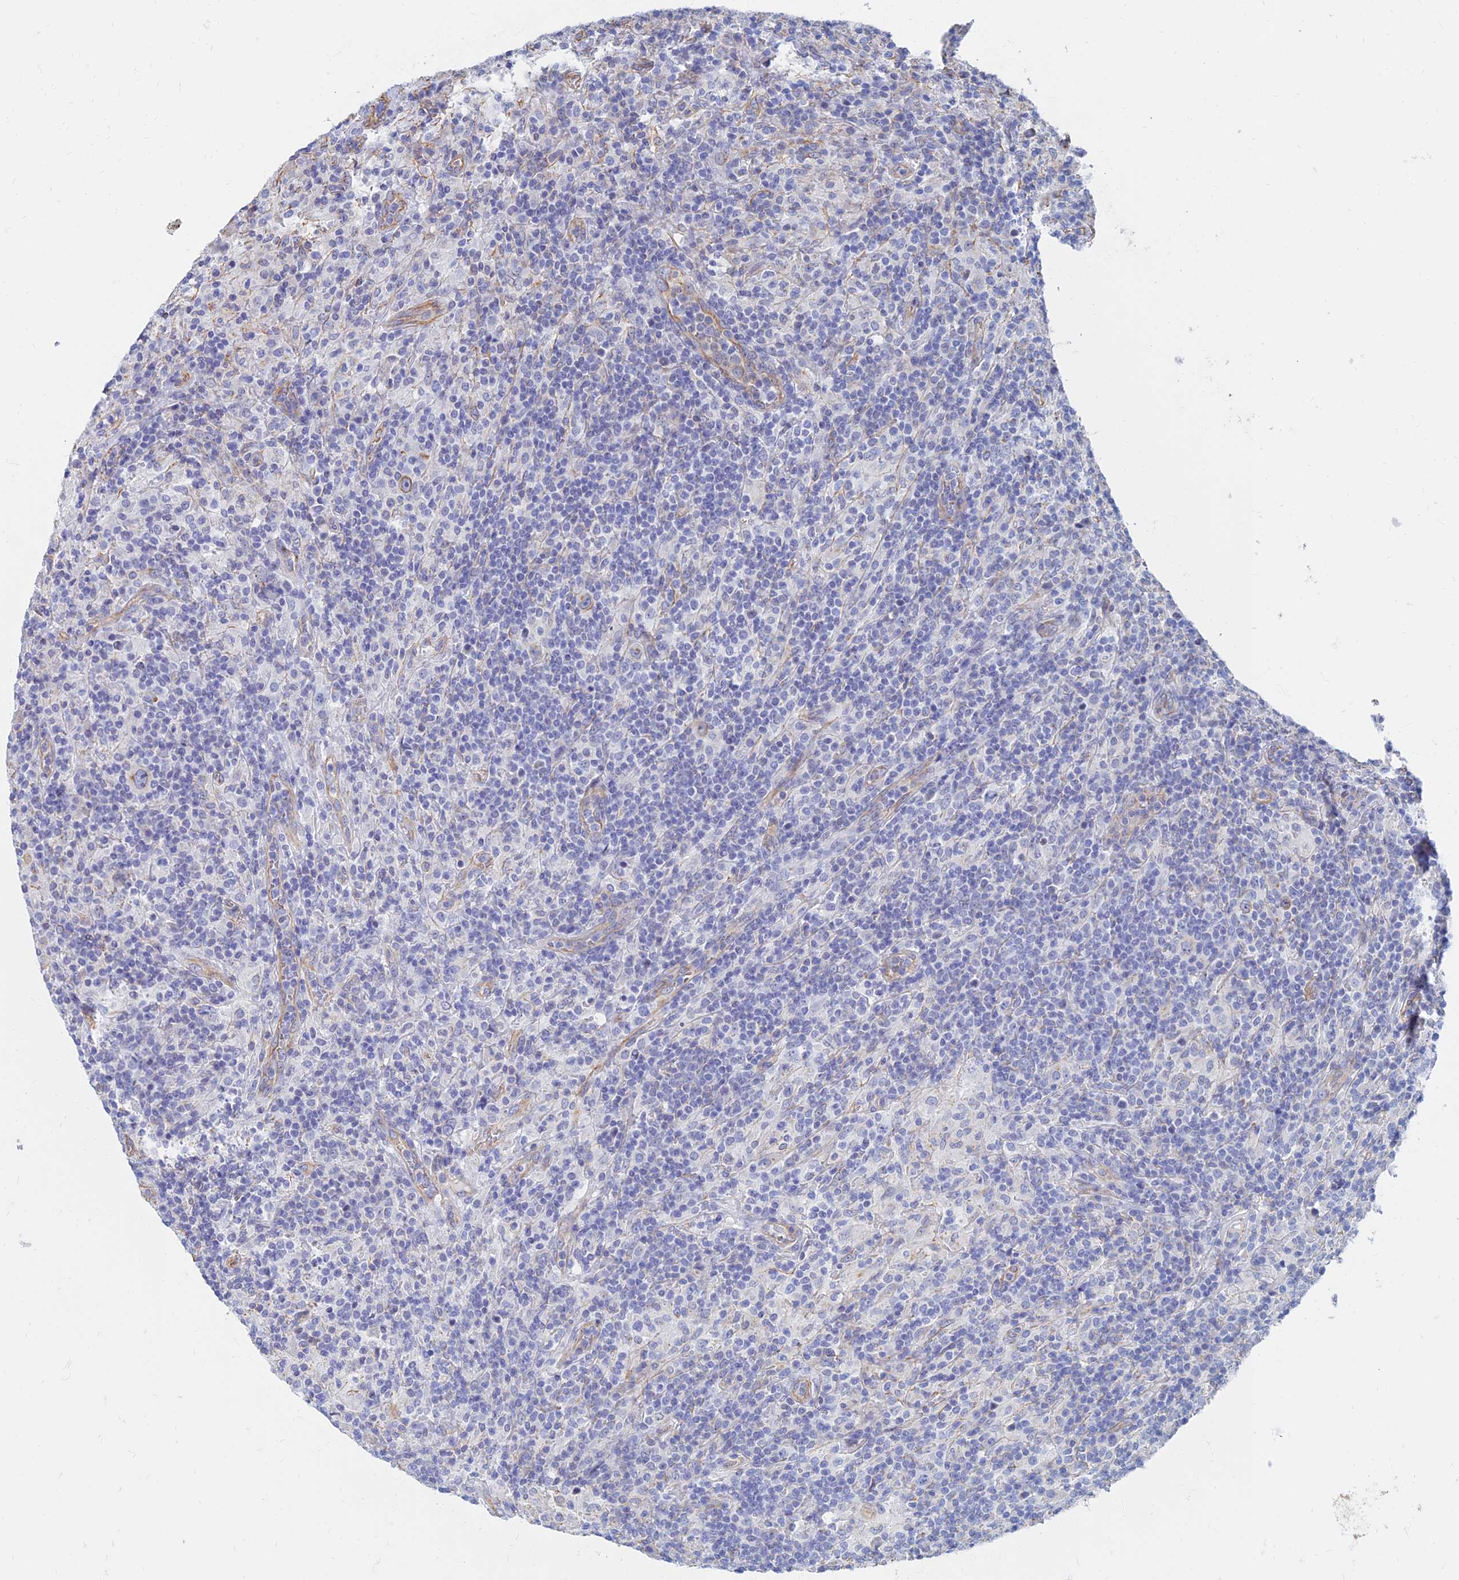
{"staining": {"intensity": "weak", "quantity": "<25%", "location": "cytoplasmic/membranous"}, "tissue": "lymphoma", "cell_type": "Tumor cells", "image_type": "cancer", "snomed": [{"axis": "morphology", "description": "Hodgkin's disease, NOS"}, {"axis": "topography", "description": "Lymph node"}], "caption": "IHC micrograph of human Hodgkin's disease stained for a protein (brown), which exhibits no positivity in tumor cells.", "gene": "RMC1", "patient": {"sex": "male", "age": 70}}